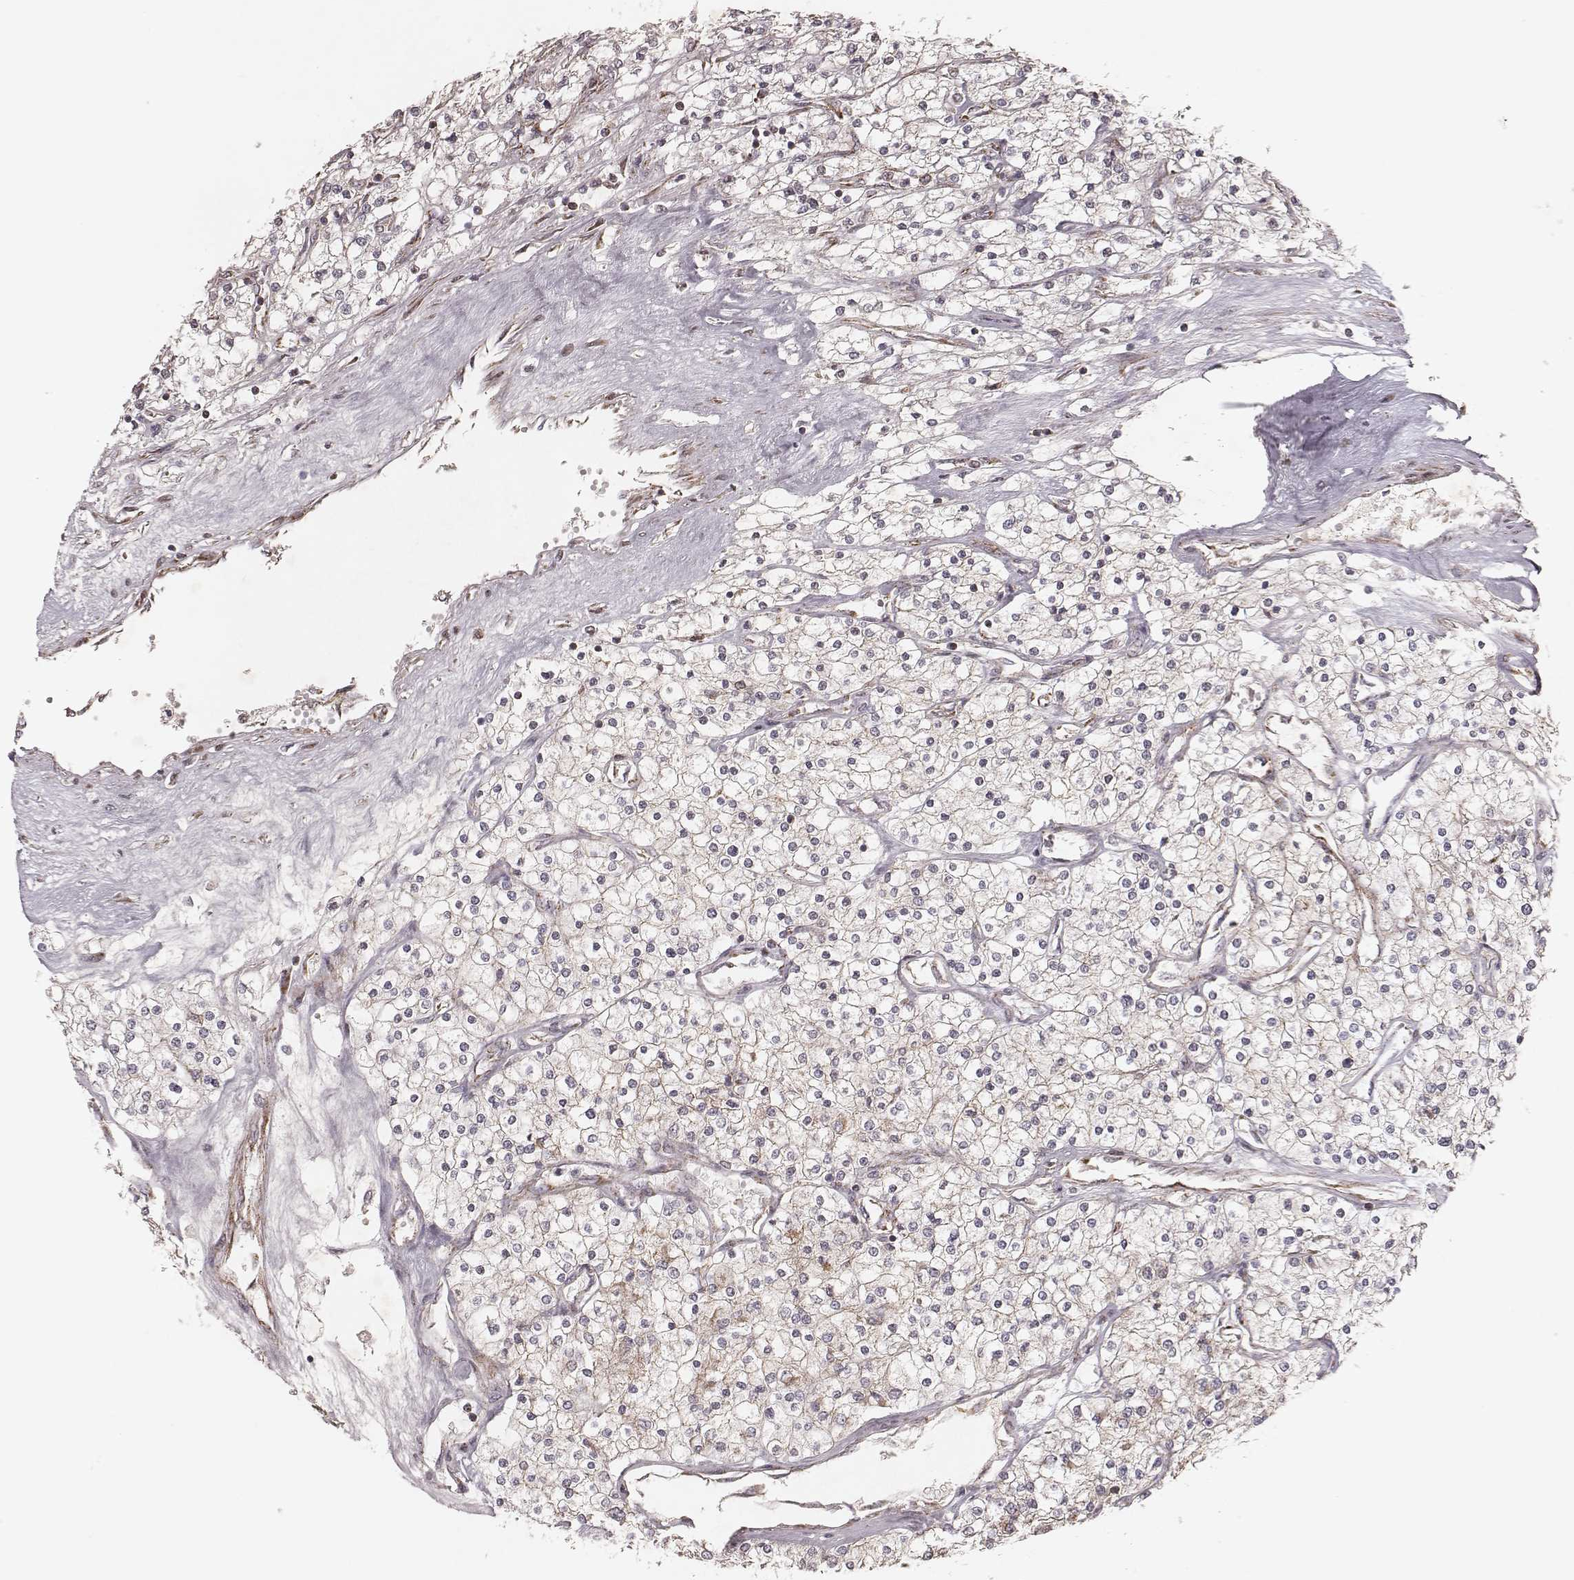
{"staining": {"intensity": "weak", "quantity": "<25%", "location": "cytoplasmic/membranous"}, "tissue": "renal cancer", "cell_type": "Tumor cells", "image_type": "cancer", "snomed": [{"axis": "morphology", "description": "Adenocarcinoma, NOS"}, {"axis": "topography", "description": "Kidney"}], "caption": "Tumor cells show no significant protein staining in renal cancer.", "gene": "NDUFA7", "patient": {"sex": "male", "age": 80}}